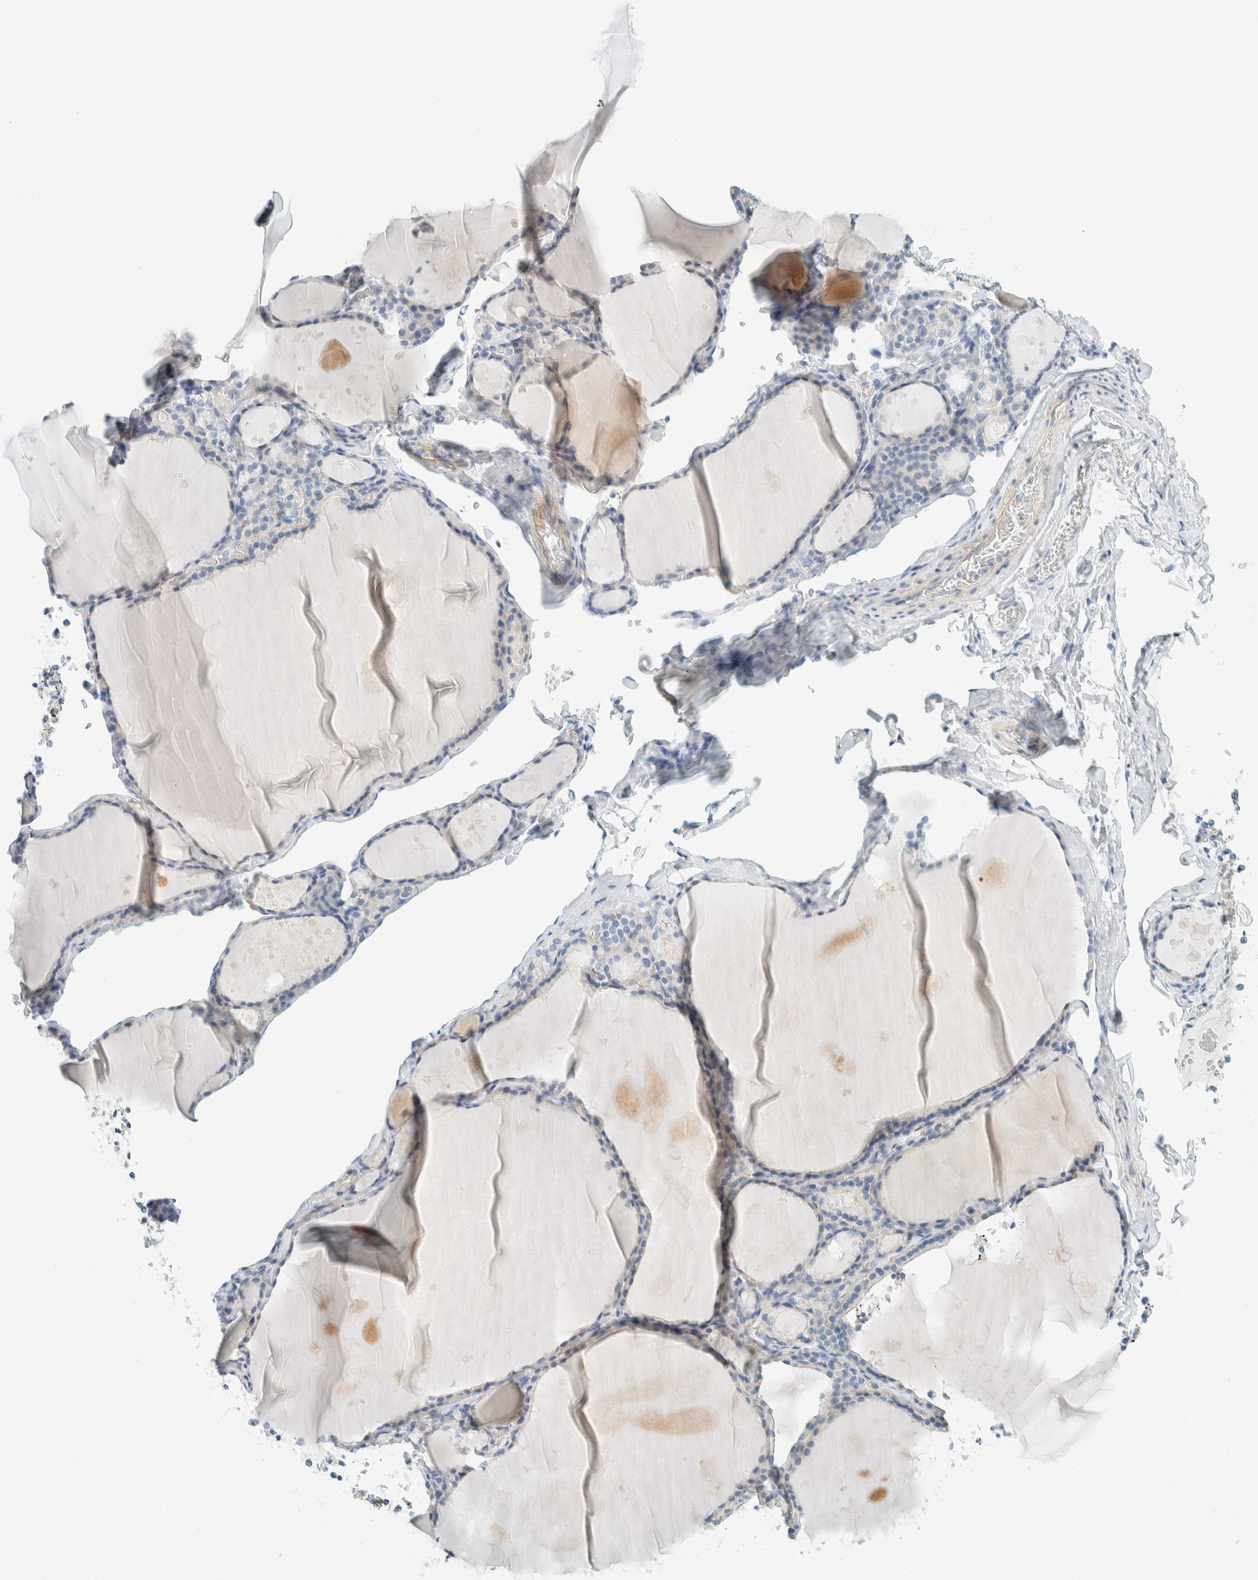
{"staining": {"intensity": "negative", "quantity": "none", "location": "none"}, "tissue": "thyroid gland", "cell_type": "Glandular cells", "image_type": "normal", "snomed": [{"axis": "morphology", "description": "Normal tissue, NOS"}, {"axis": "topography", "description": "Thyroid gland"}], "caption": "Immunohistochemistry (IHC) of unremarkable human thyroid gland displays no staining in glandular cells.", "gene": "SLFN12", "patient": {"sex": "male", "age": 56}}